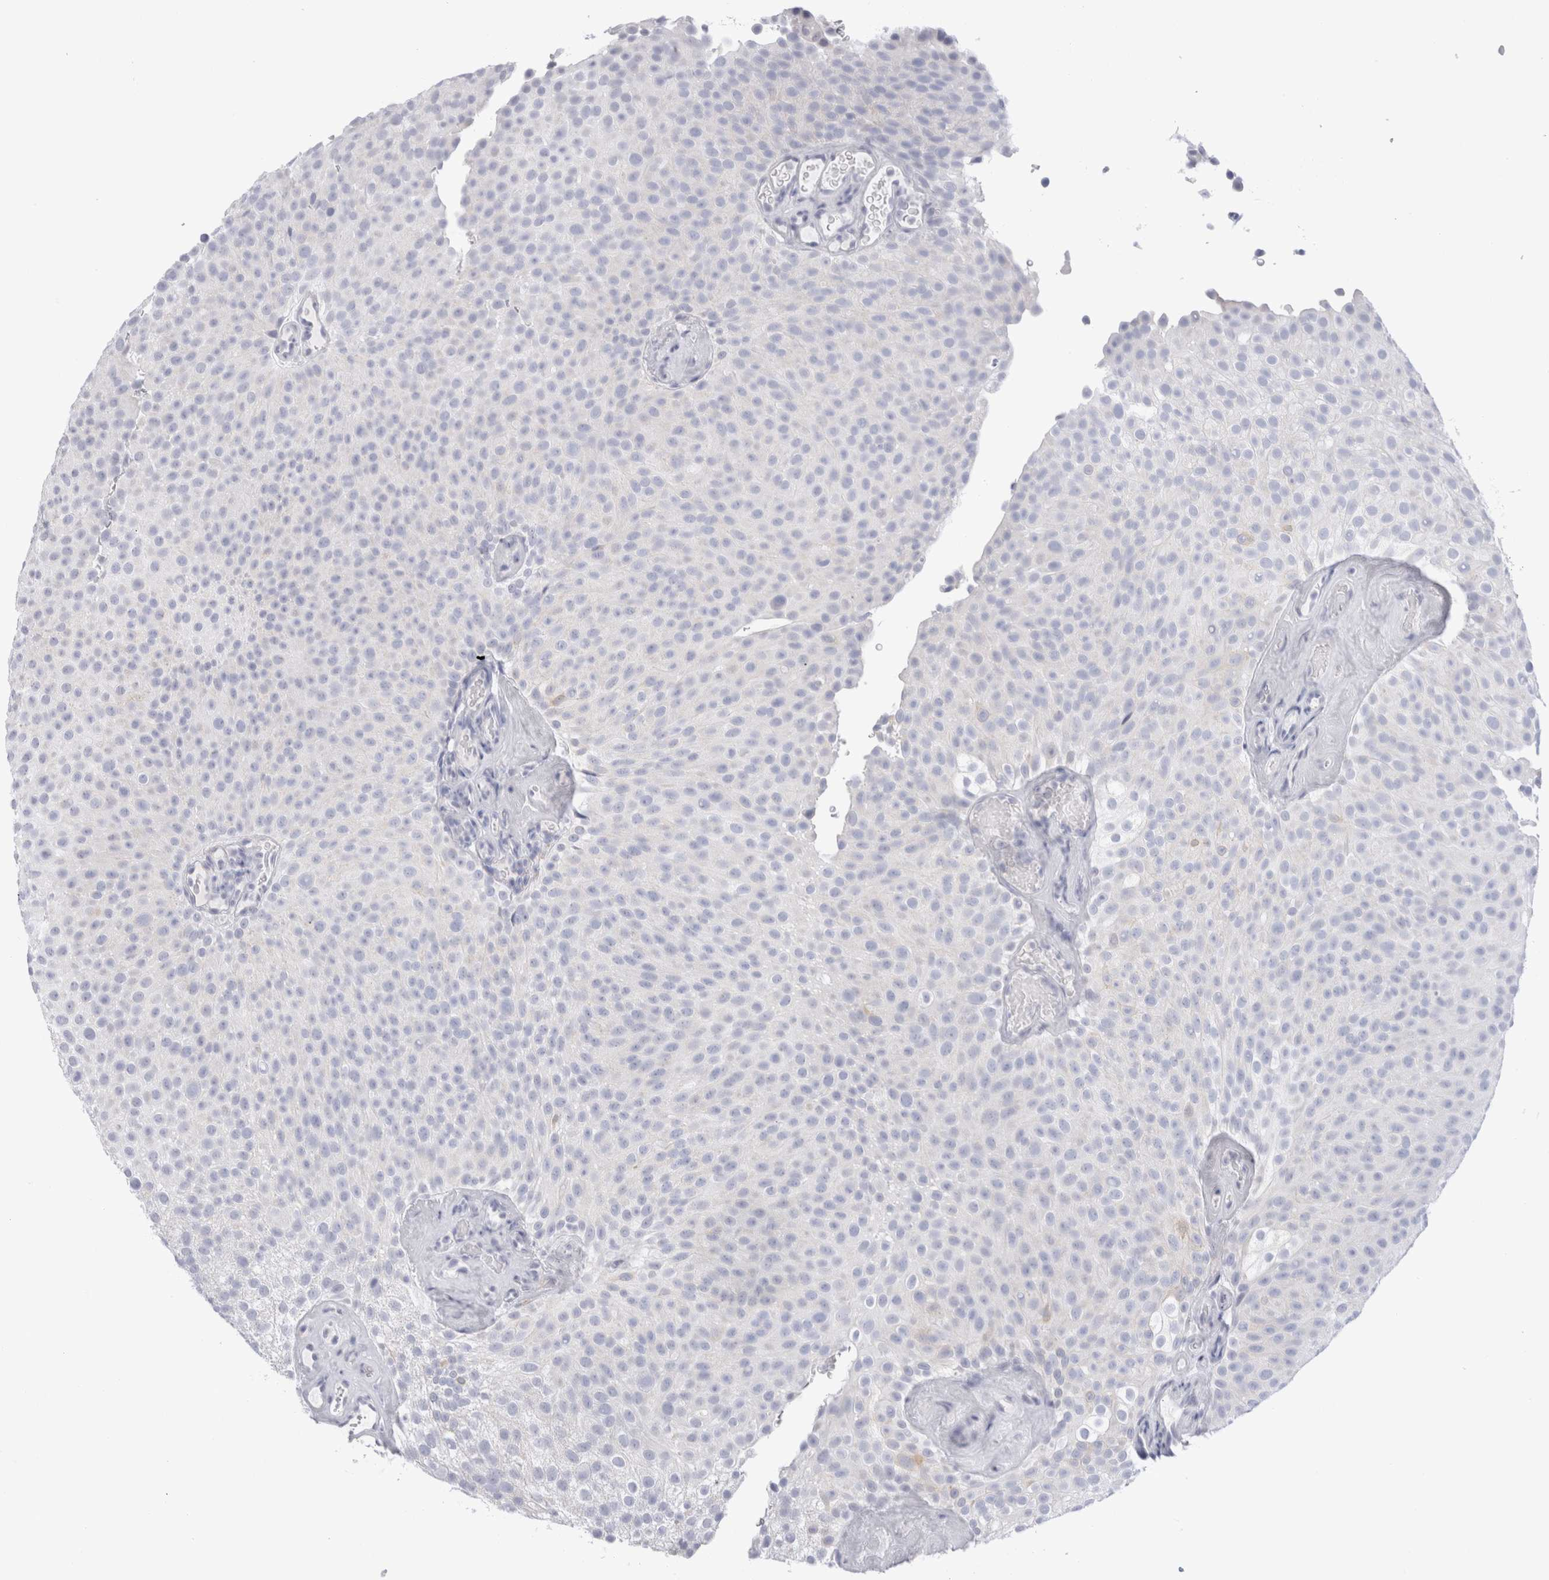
{"staining": {"intensity": "negative", "quantity": "none", "location": "none"}, "tissue": "urothelial cancer", "cell_type": "Tumor cells", "image_type": "cancer", "snomed": [{"axis": "morphology", "description": "Urothelial carcinoma, Low grade"}, {"axis": "topography", "description": "Urinary bladder"}], "caption": "A photomicrograph of urothelial carcinoma (low-grade) stained for a protein exhibits no brown staining in tumor cells. Brightfield microscopy of immunohistochemistry (IHC) stained with DAB (brown) and hematoxylin (blue), captured at high magnification.", "gene": "MUC15", "patient": {"sex": "male", "age": 78}}